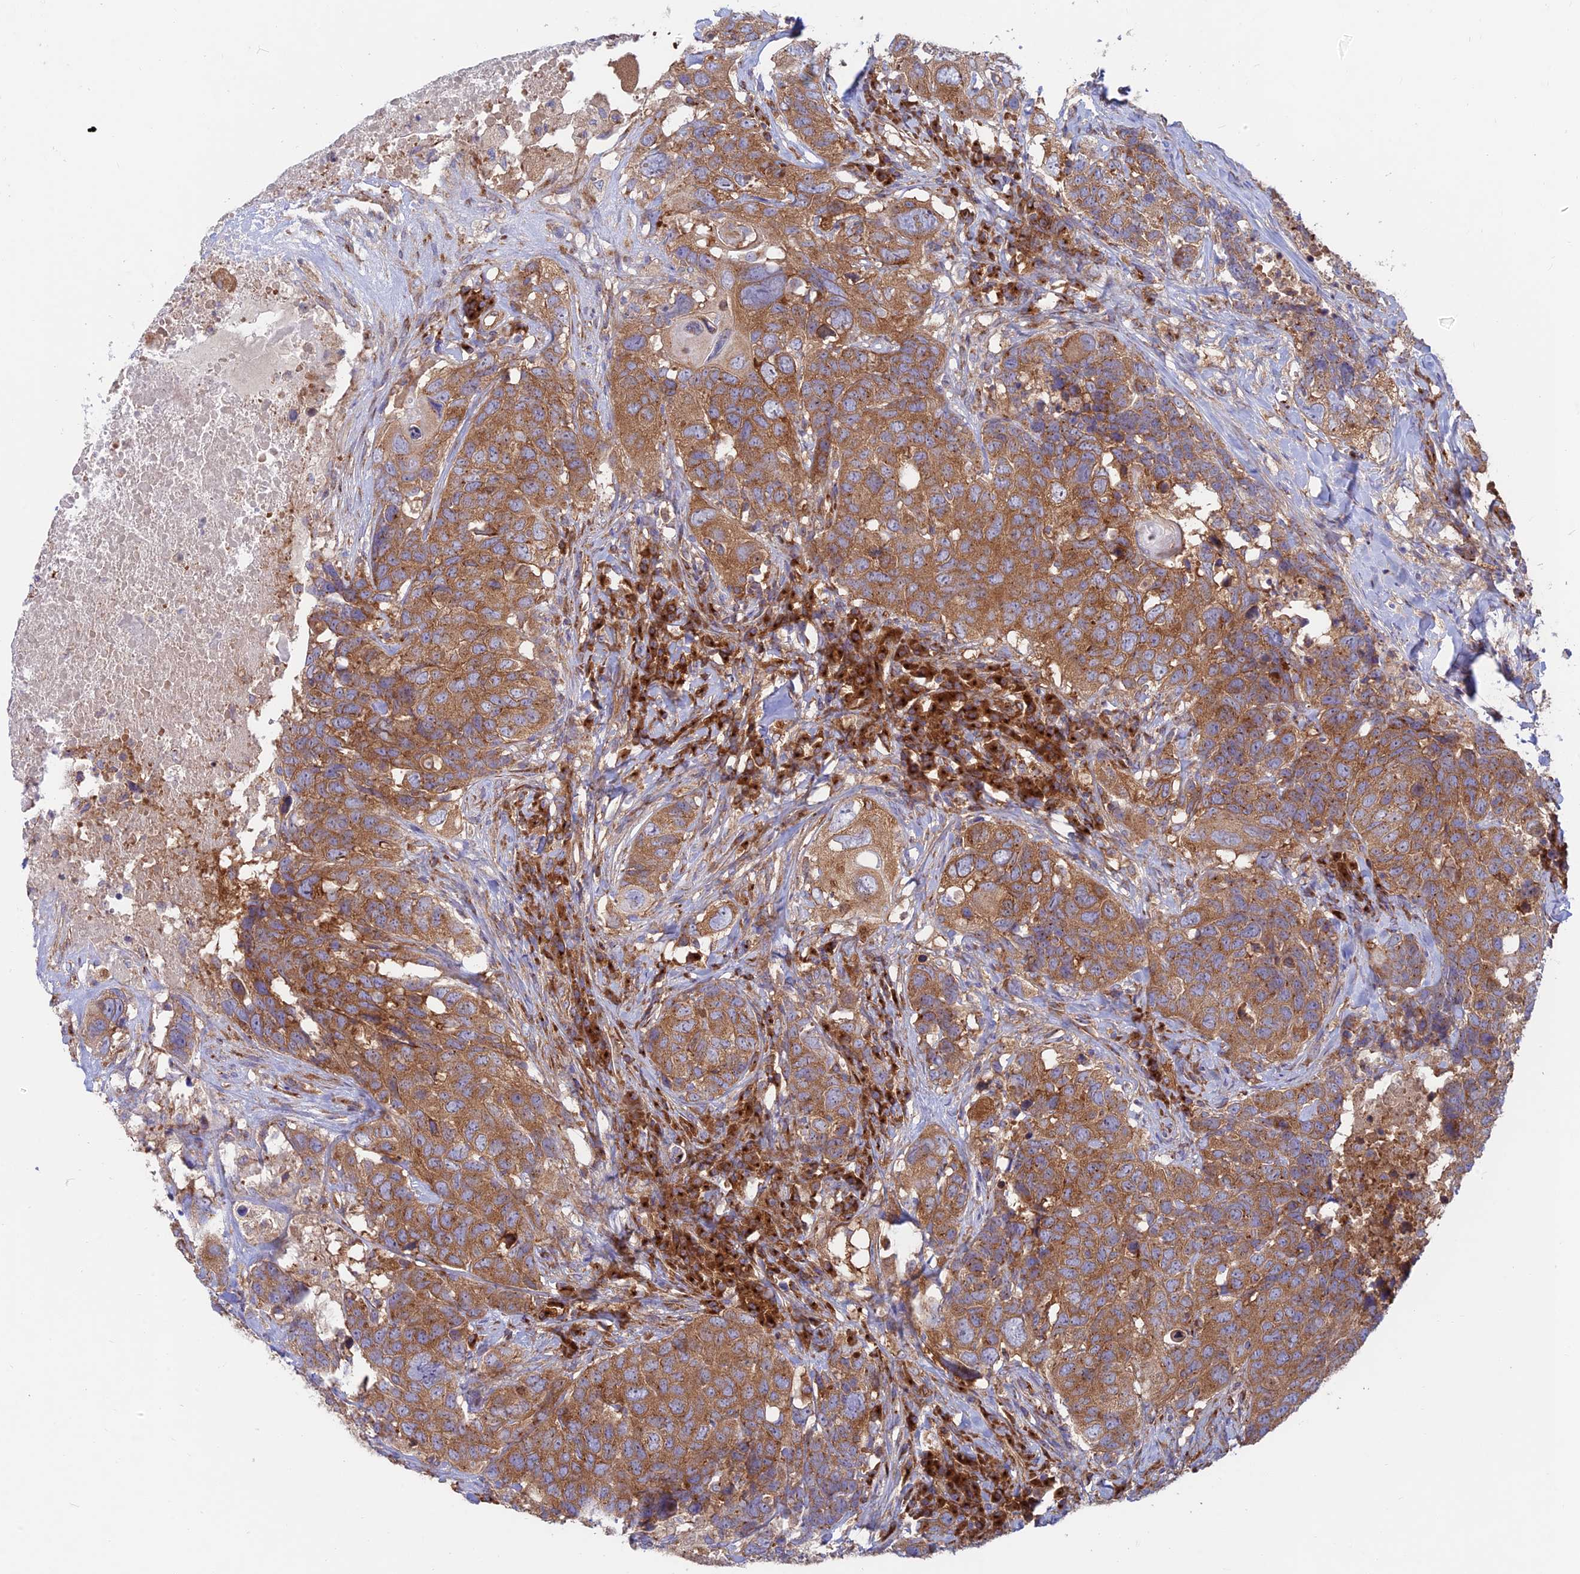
{"staining": {"intensity": "moderate", "quantity": ">75%", "location": "cytoplasmic/membranous"}, "tissue": "head and neck cancer", "cell_type": "Tumor cells", "image_type": "cancer", "snomed": [{"axis": "morphology", "description": "Squamous cell carcinoma, NOS"}, {"axis": "topography", "description": "Head-Neck"}], "caption": "Head and neck cancer stained for a protein (brown) shows moderate cytoplasmic/membranous positive staining in approximately >75% of tumor cells.", "gene": "GOLGA3", "patient": {"sex": "male", "age": 66}}